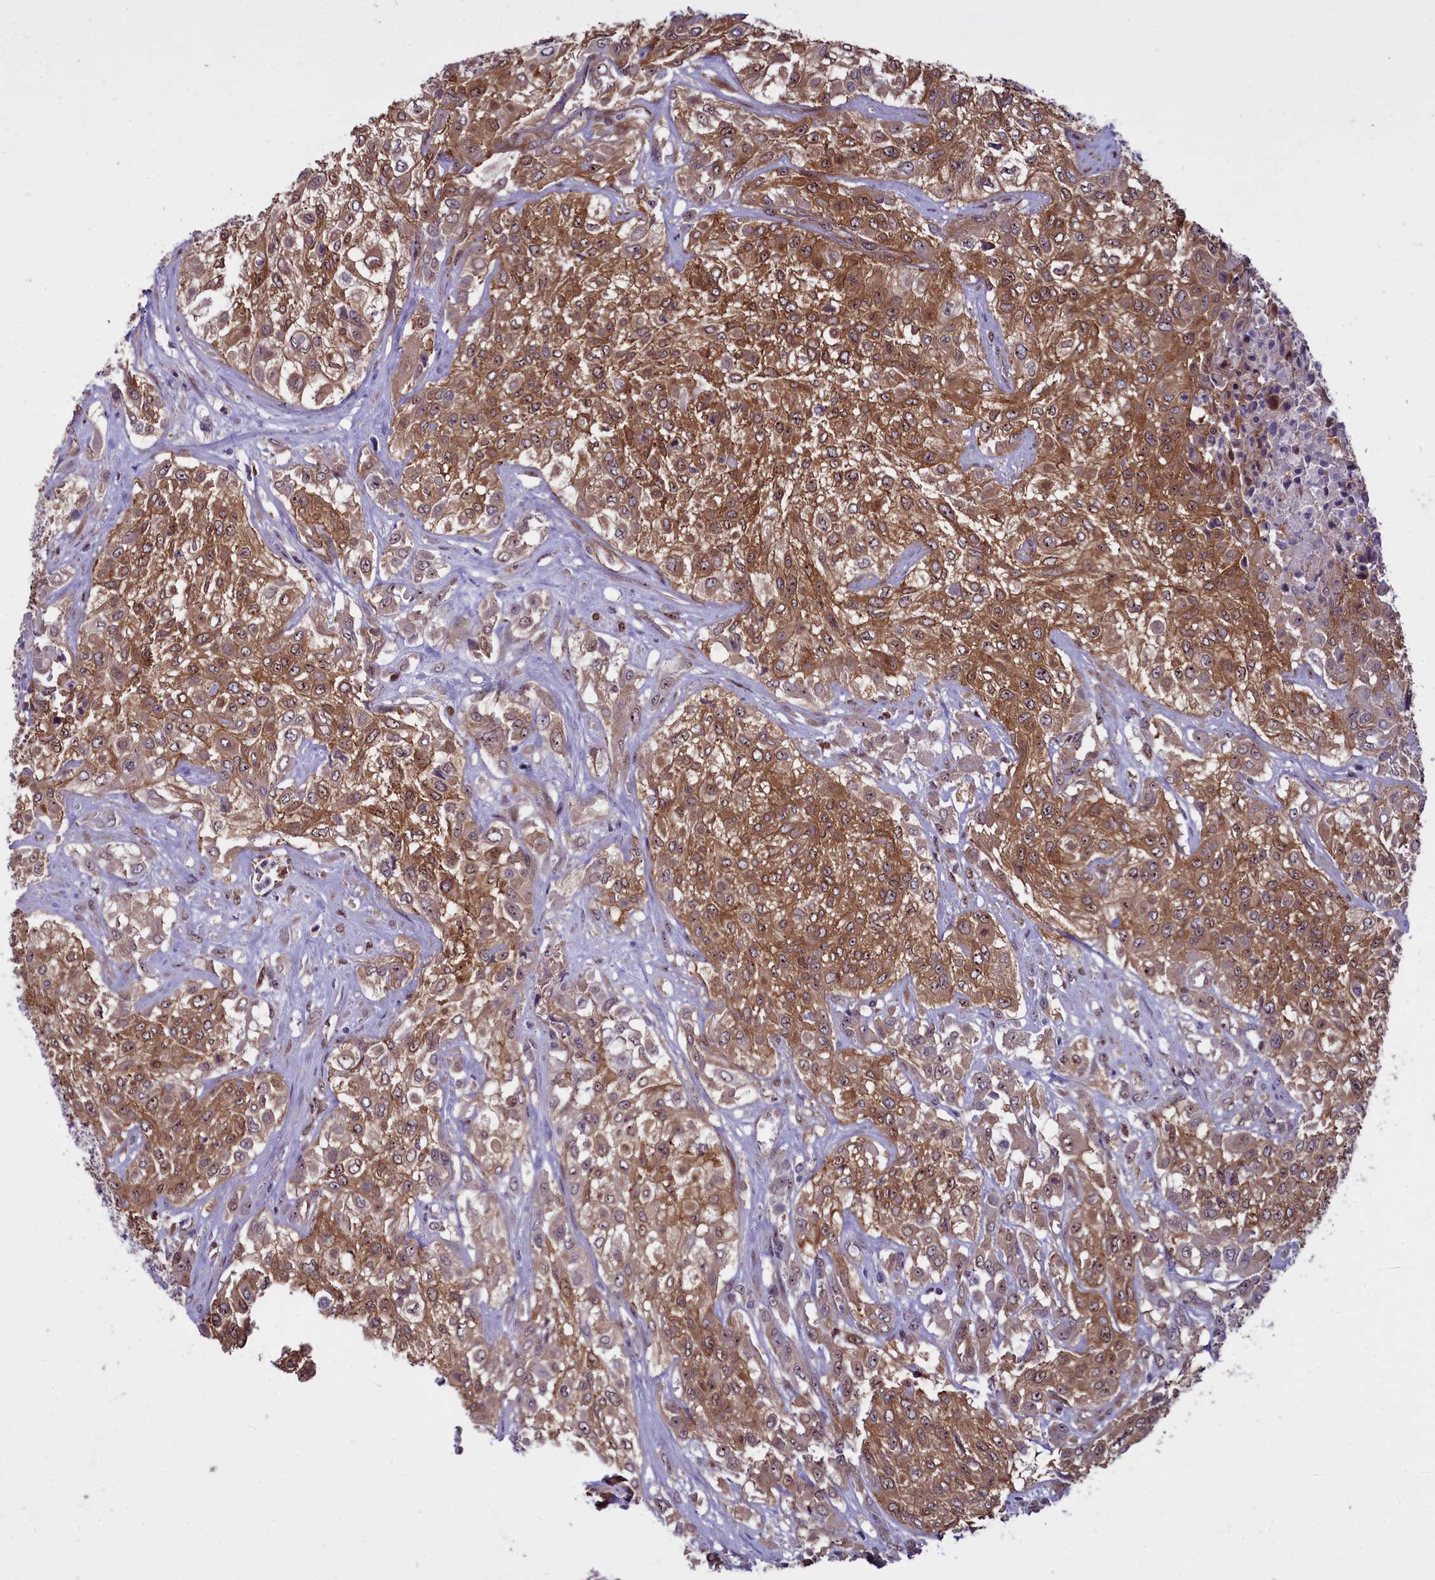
{"staining": {"intensity": "moderate", "quantity": ">75%", "location": "cytoplasmic/membranous,nuclear"}, "tissue": "urothelial cancer", "cell_type": "Tumor cells", "image_type": "cancer", "snomed": [{"axis": "morphology", "description": "Urothelial carcinoma, High grade"}, {"axis": "topography", "description": "Urinary bladder"}], "caption": "High-power microscopy captured an immunohistochemistry (IHC) histopathology image of high-grade urothelial carcinoma, revealing moderate cytoplasmic/membranous and nuclear staining in approximately >75% of tumor cells.", "gene": "BCAR1", "patient": {"sex": "male", "age": 57}}